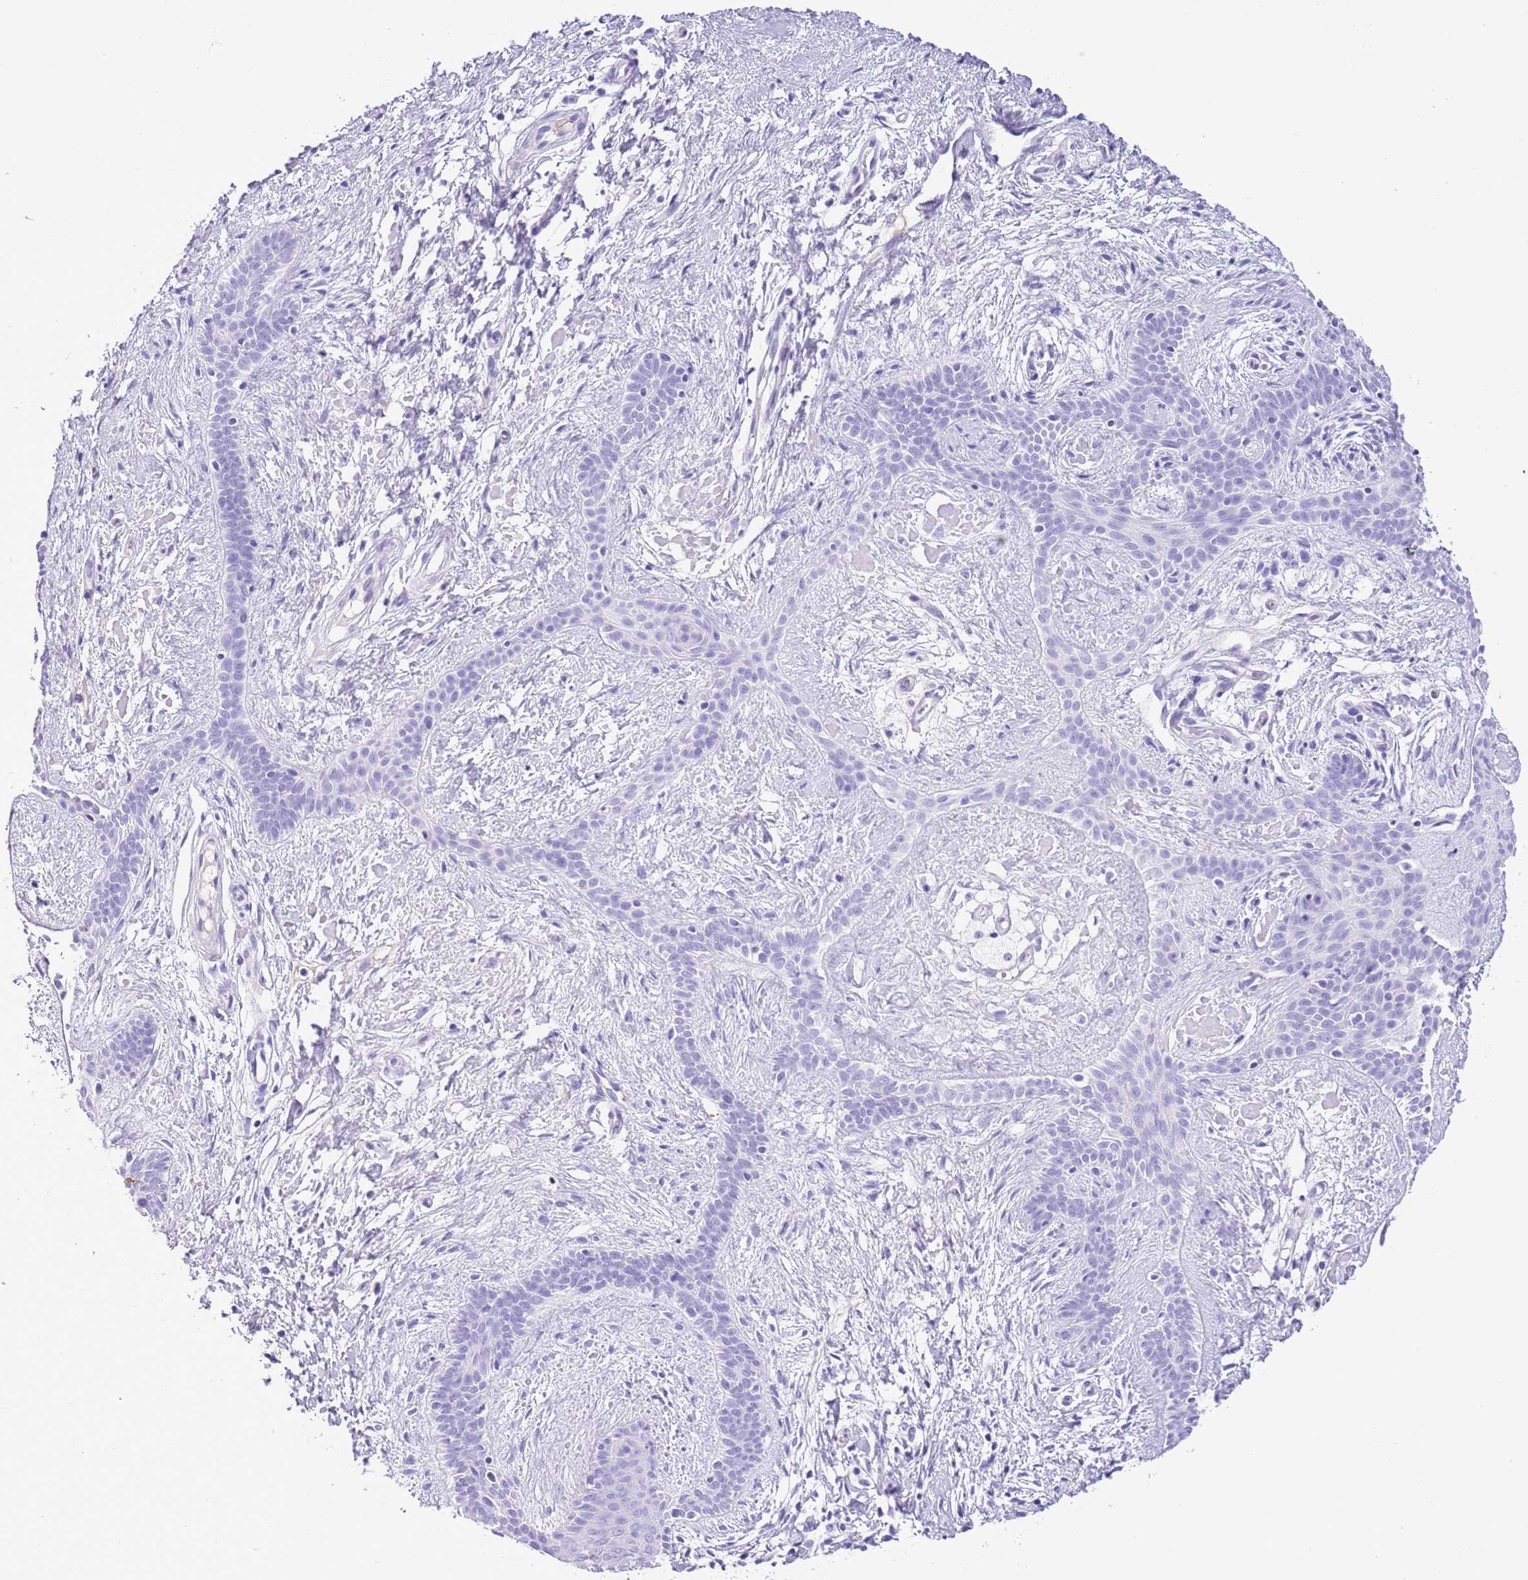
{"staining": {"intensity": "negative", "quantity": "none", "location": "none"}, "tissue": "skin cancer", "cell_type": "Tumor cells", "image_type": "cancer", "snomed": [{"axis": "morphology", "description": "Basal cell carcinoma"}, {"axis": "topography", "description": "Skin"}], "caption": "The immunohistochemistry (IHC) photomicrograph has no significant staining in tumor cells of skin basal cell carcinoma tissue.", "gene": "TBC1D10B", "patient": {"sex": "male", "age": 78}}